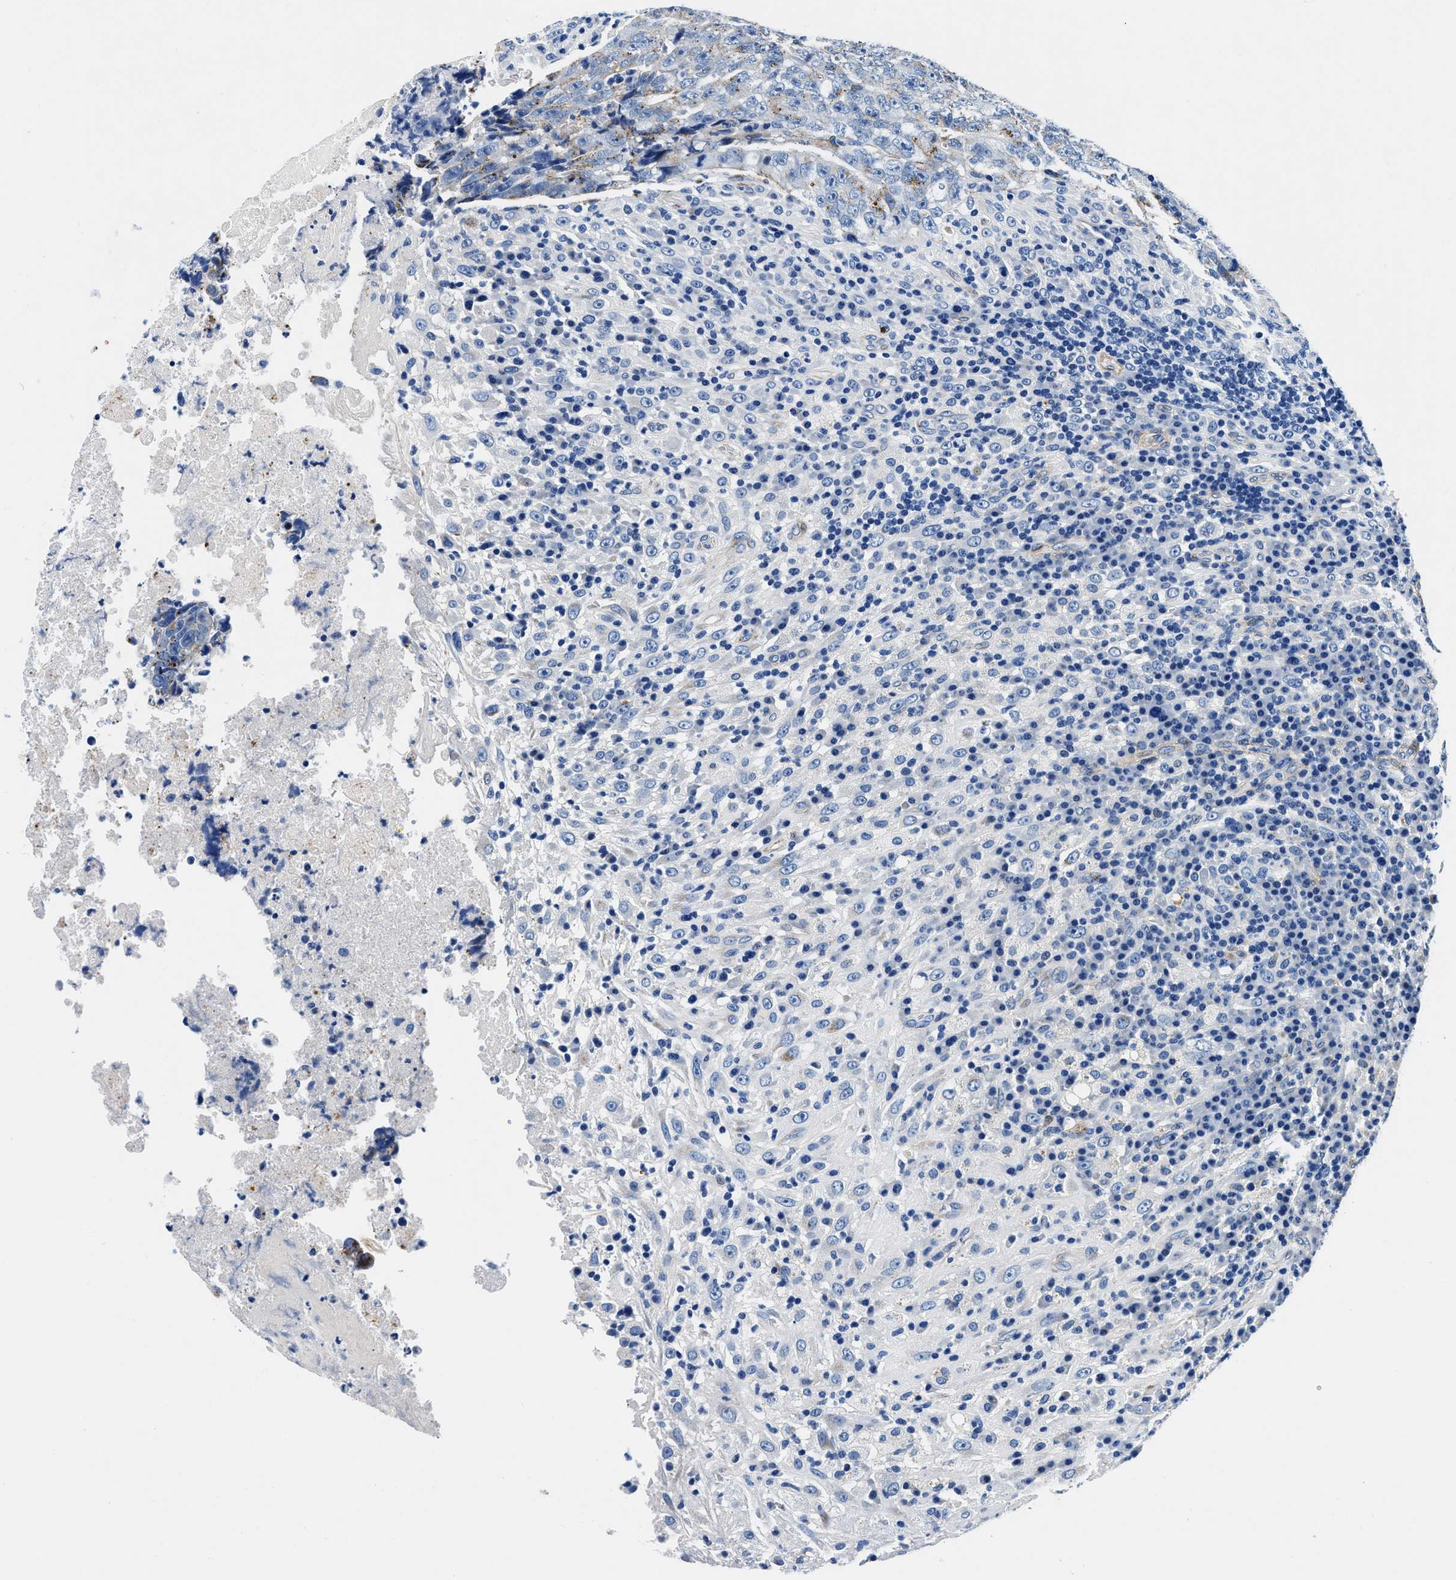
{"staining": {"intensity": "moderate", "quantity": "<25%", "location": "cytoplasmic/membranous"}, "tissue": "testis cancer", "cell_type": "Tumor cells", "image_type": "cancer", "snomed": [{"axis": "morphology", "description": "Necrosis, NOS"}, {"axis": "morphology", "description": "Carcinoma, Embryonal, NOS"}, {"axis": "topography", "description": "Testis"}], "caption": "A micrograph of human testis embryonal carcinoma stained for a protein reveals moderate cytoplasmic/membranous brown staining in tumor cells.", "gene": "DAG1", "patient": {"sex": "male", "age": 19}}